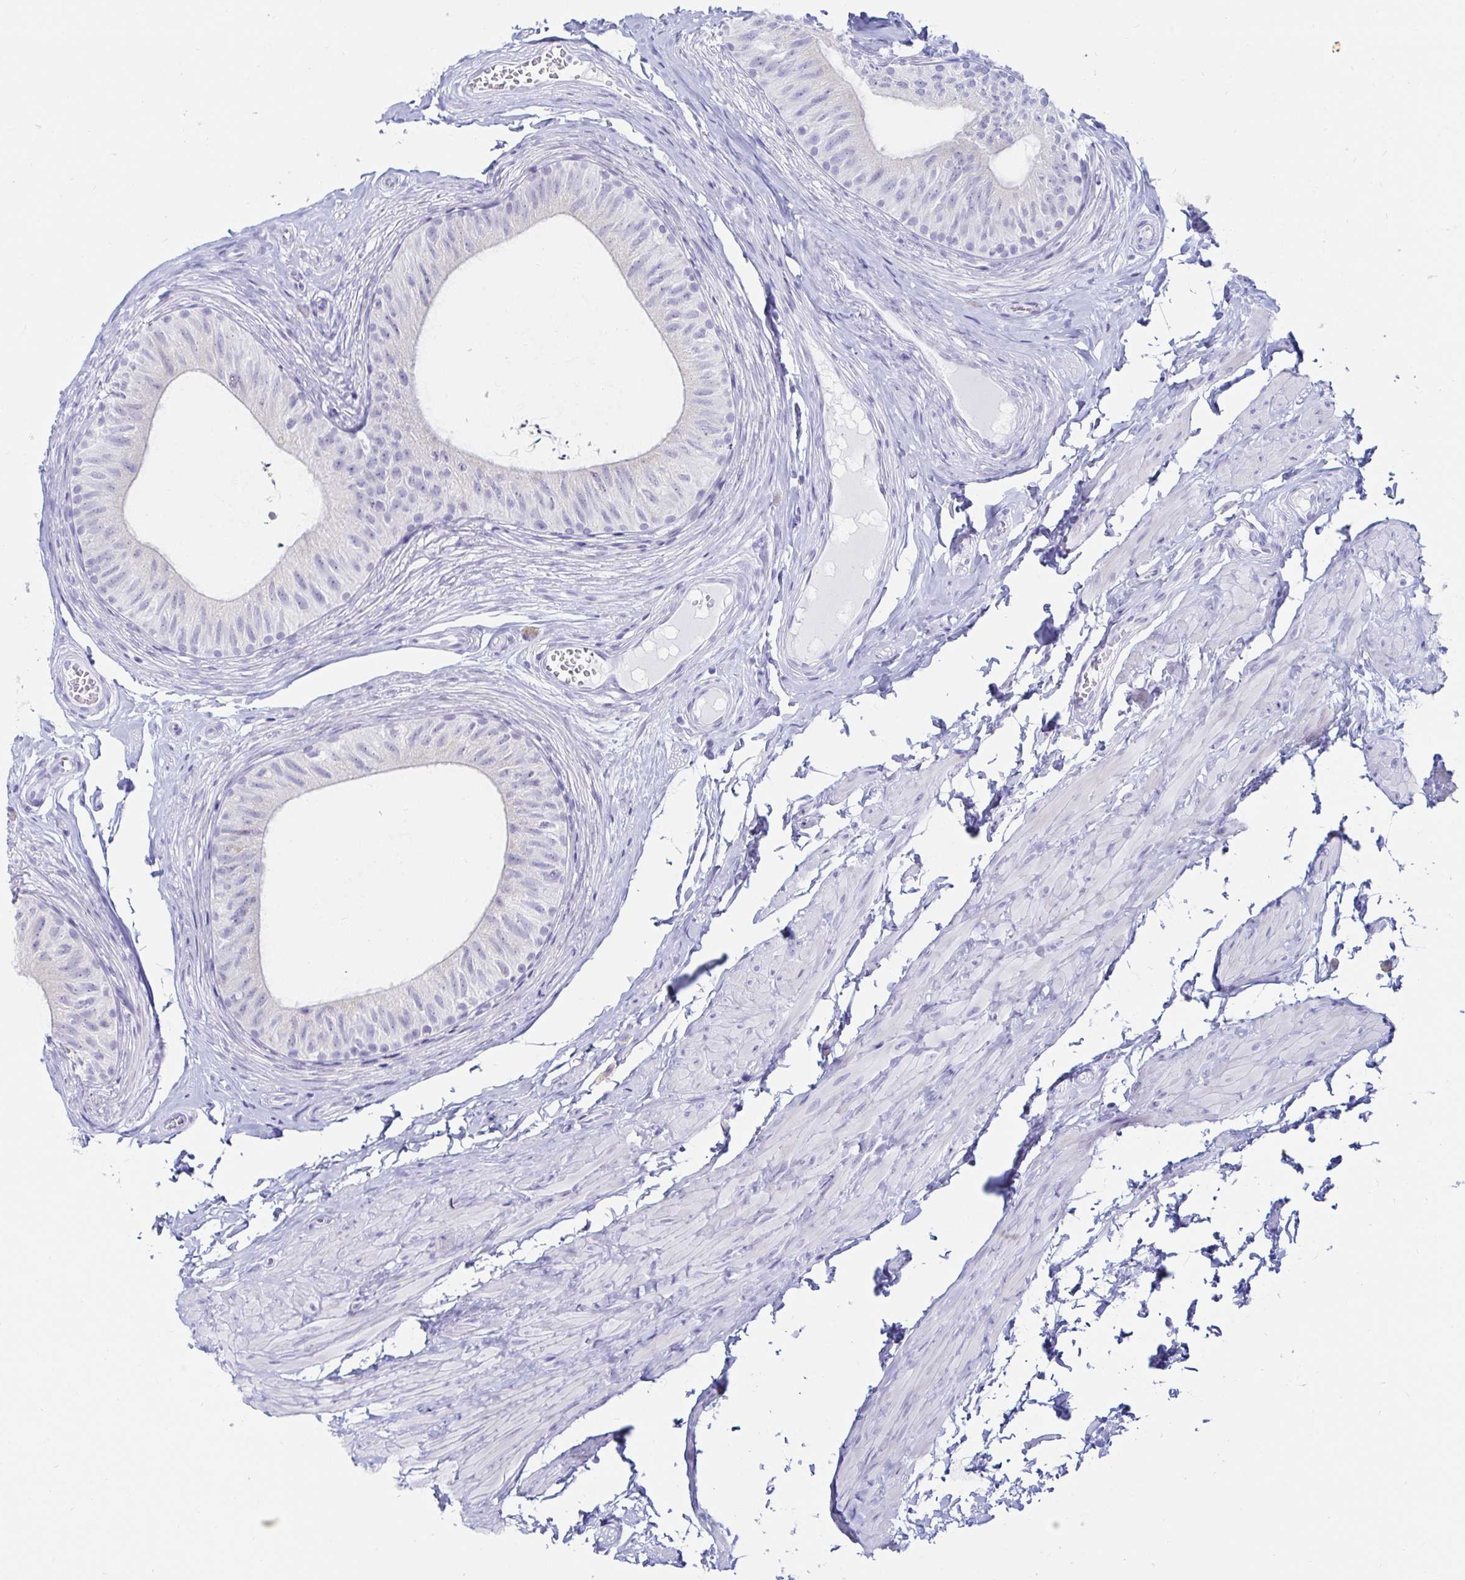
{"staining": {"intensity": "negative", "quantity": "none", "location": "none"}, "tissue": "epididymis", "cell_type": "Glandular cells", "image_type": "normal", "snomed": [{"axis": "morphology", "description": "Normal tissue, NOS"}, {"axis": "topography", "description": "Epididymis, spermatic cord, NOS"}, {"axis": "topography", "description": "Epididymis"}, {"axis": "topography", "description": "Peripheral nerve tissue"}], "caption": "The immunohistochemistry photomicrograph has no significant expression in glandular cells of epididymis.", "gene": "C4orf17", "patient": {"sex": "male", "age": 29}}